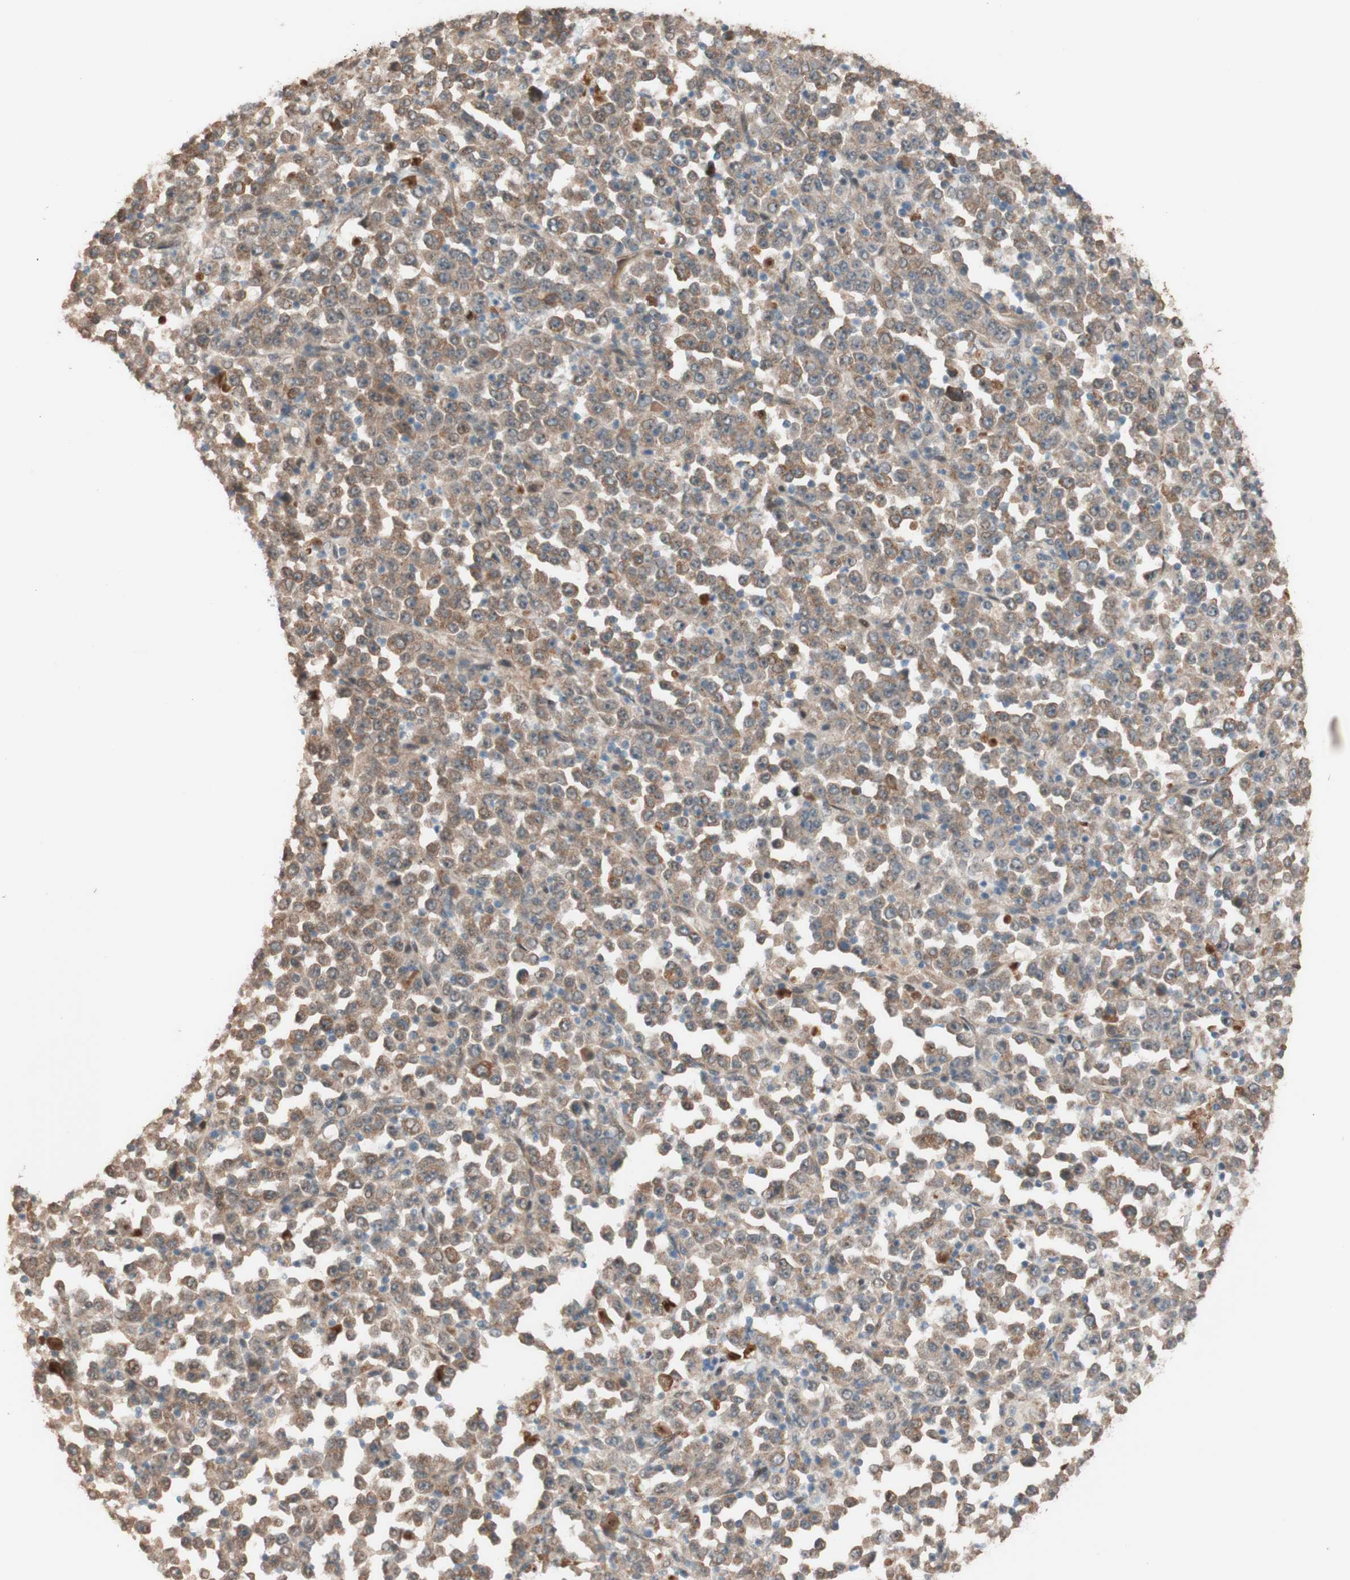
{"staining": {"intensity": "moderate", "quantity": ">75%", "location": "cytoplasmic/membranous"}, "tissue": "stomach cancer", "cell_type": "Tumor cells", "image_type": "cancer", "snomed": [{"axis": "morphology", "description": "Normal tissue, NOS"}, {"axis": "morphology", "description": "Adenocarcinoma, NOS"}, {"axis": "topography", "description": "Stomach, upper"}, {"axis": "topography", "description": "Stomach"}], "caption": "Stomach cancer (adenocarcinoma) stained for a protein demonstrates moderate cytoplasmic/membranous positivity in tumor cells.", "gene": "CCNC", "patient": {"sex": "male", "age": 59}}